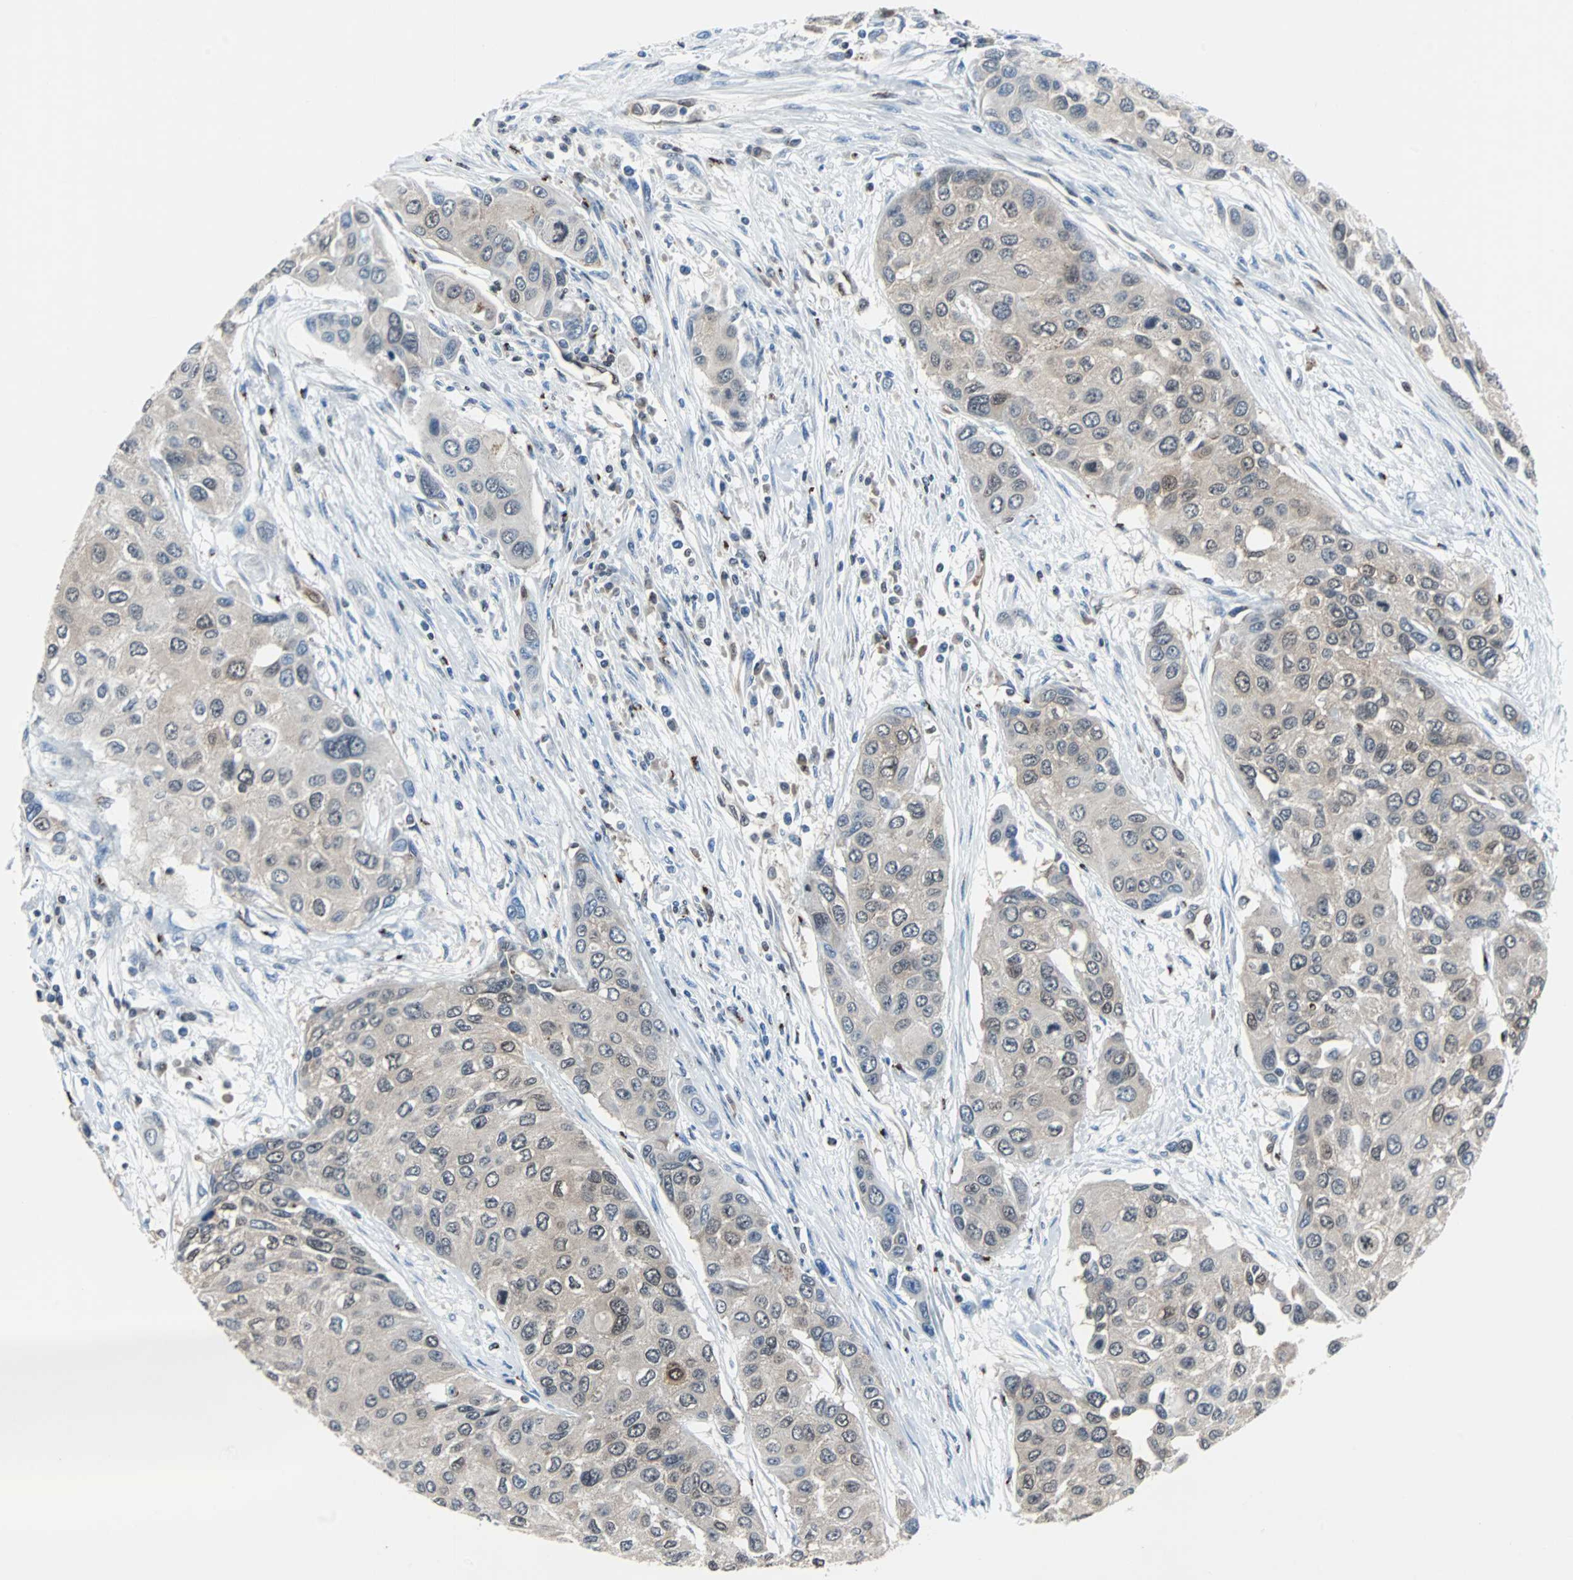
{"staining": {"intensity": "negative", "quantity": "none", "location": "none"}, "tissue": "urothelial cancer", "cell_type": "Tumor cells", "image_type": "cancer", "snomed": [{"axis": "morphology", "description": "Urothelial carcinoma, High grade"}, {"axis": "topography", "description": "Urinary bladder"}], "caption": "Protein analysis of urothelial cancer demonstrates no significant staining in tumor cells.", "gene": "MAP2K6", "patient": {"sex": "female", "age": 56}}